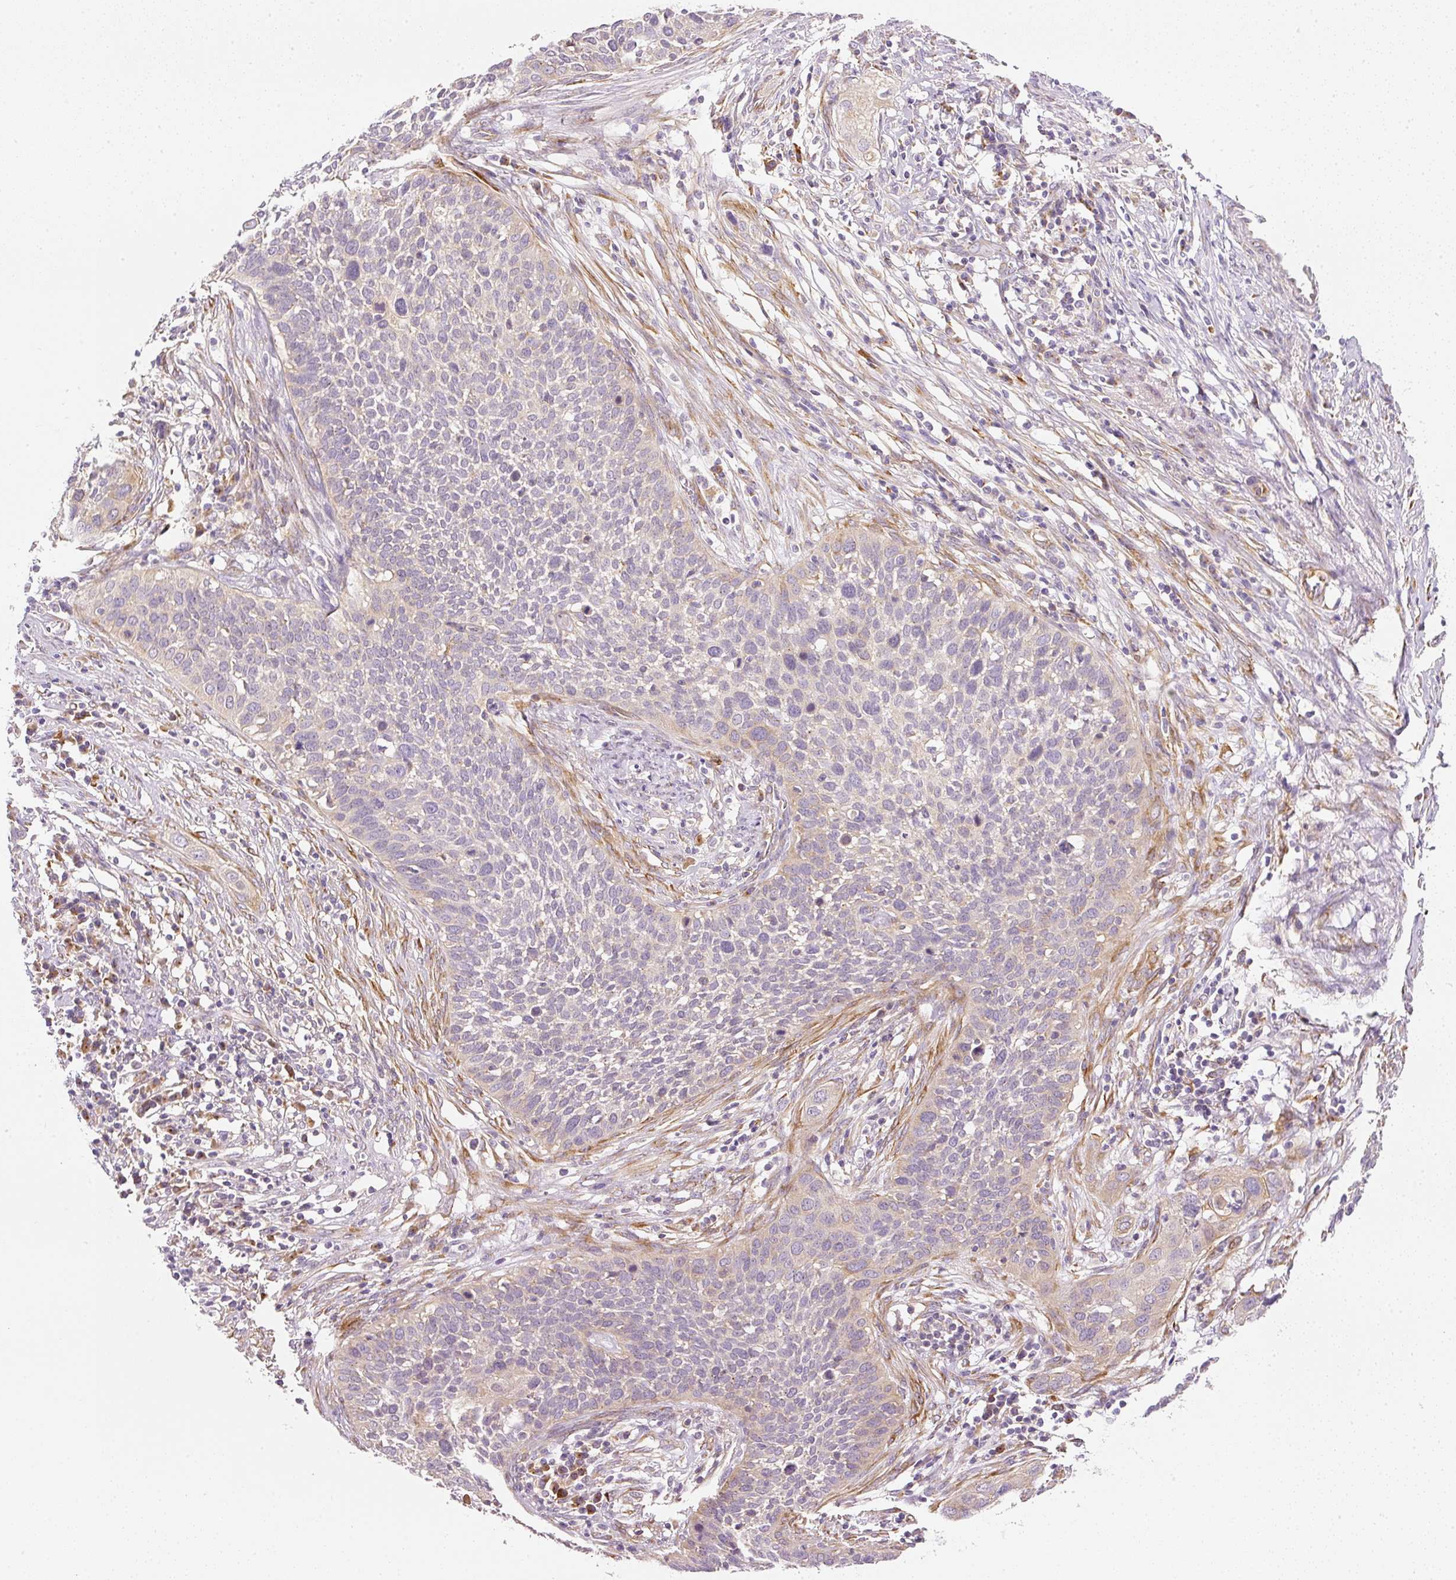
{"staining": {"intensity": "weak", "quantity": "<25%", "location": "cytoplasmic/membranous"}, "tissue": "cervical cancer", "cell_type": "Tumor cells", "image_type": "cancer", "snomed": [{"axis": "morphology", "description": "Squamous cell carcinoma, NOS"}, {"axis": "topography", "description": "Cervix"}], "caption": "Immunohistochemistry micrograph of neoplastic tissue: human cervical squamous cell carcinoma stained with DAB shows no significant protein positivity in tumor cells.", "gene": "RNF167", "patient": {"sex": "female", "age": 34}}